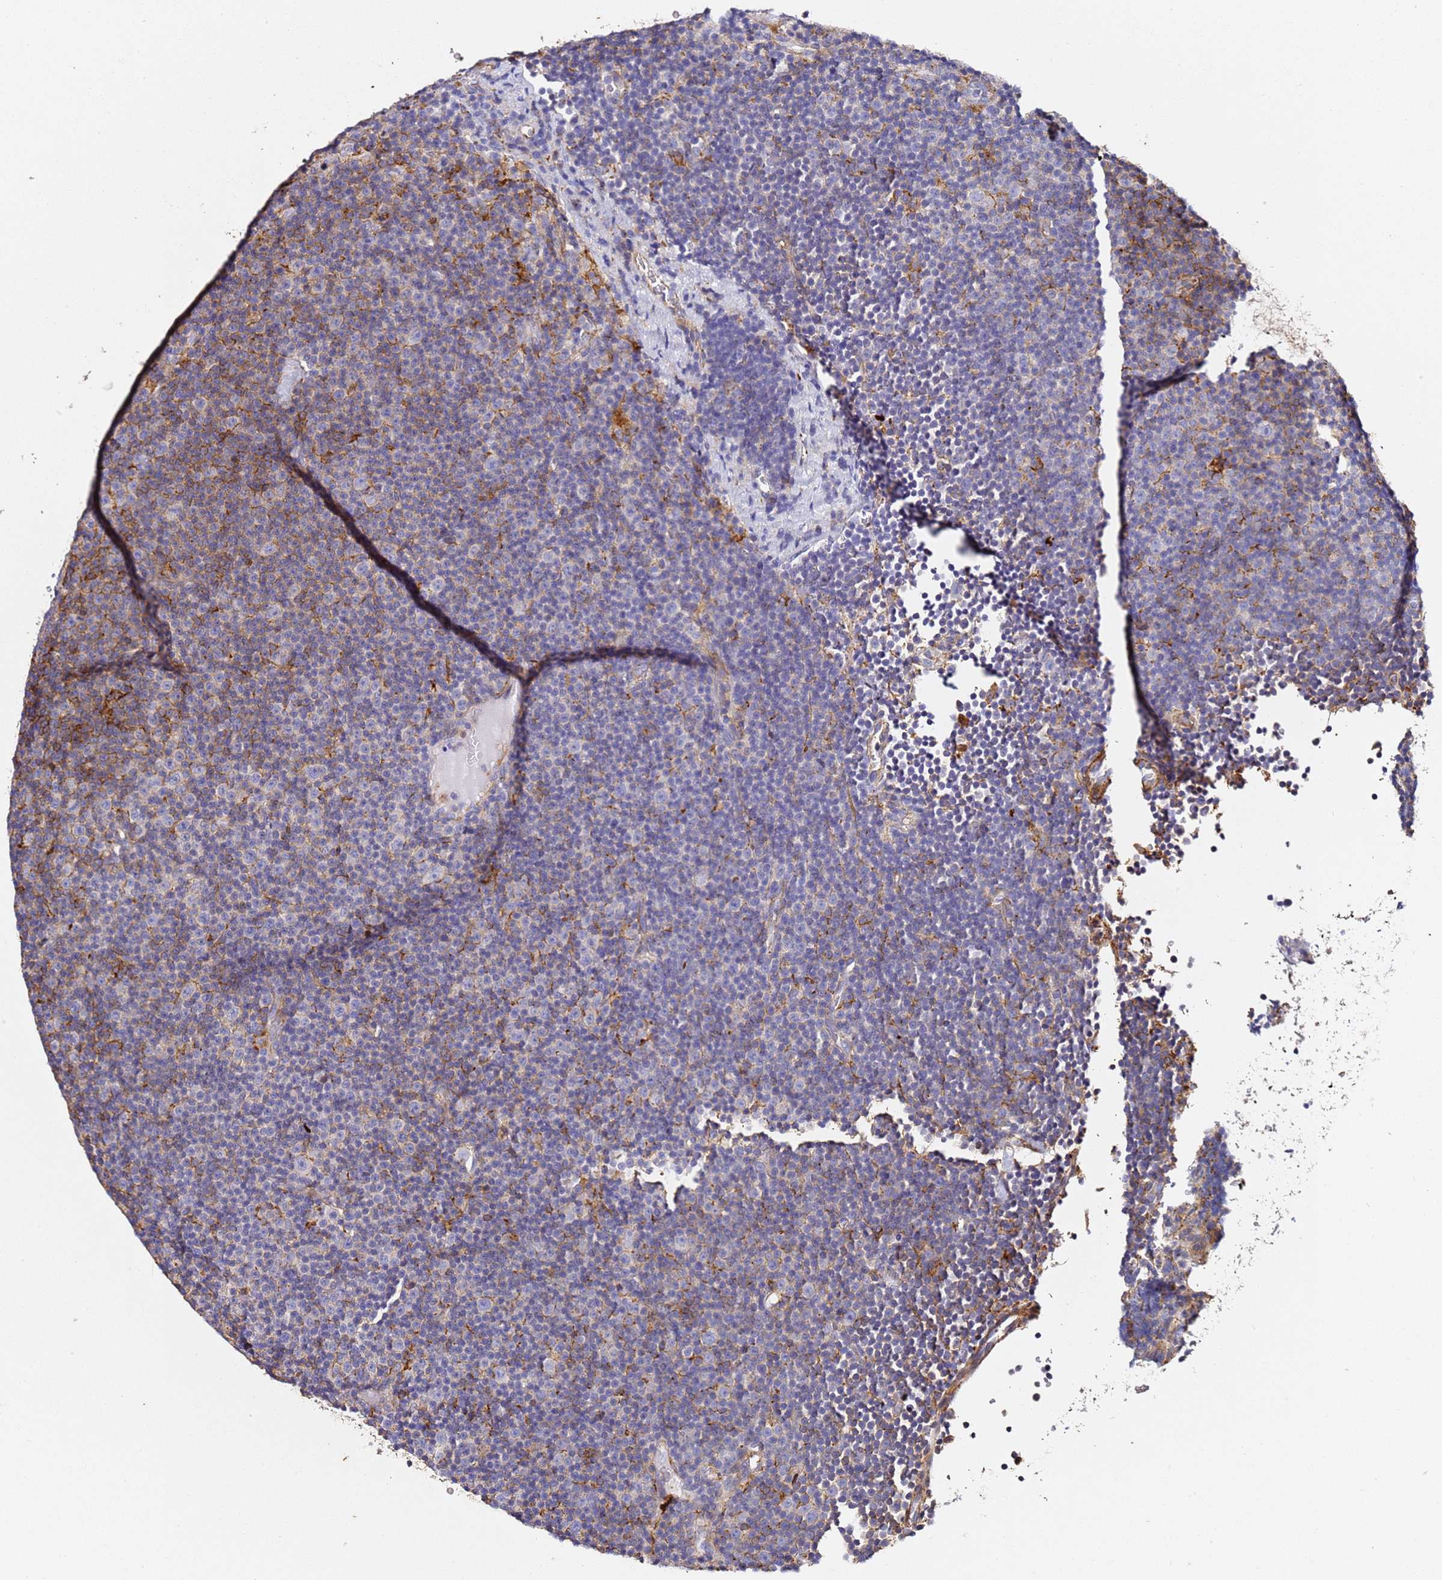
{"staining": {"intensity": "negative", "quantity": "none", "location": "none"}, "tissue": "lymphoma", "cell_type": "Tumor cells", "image_type": "cancer", "snomed": [{"axis": "morphology", "description": "Malignant lymphoma, non-Hodgkin's type, Low grade"}, {"axis": "topography", "description": "Lymph node"}], "caption": "Tumor cells are negative for brown protein staining in malignant lymphoma, non-Hodgkin's type (low-grade). Brightfield microscopy of immunohistochemistry (IHC) stained with DAB (brown) and hematoxylin (blue), captured at high magnification.", "gene": "ZNF671", "patient": {"sex": "female", "age": 67}}